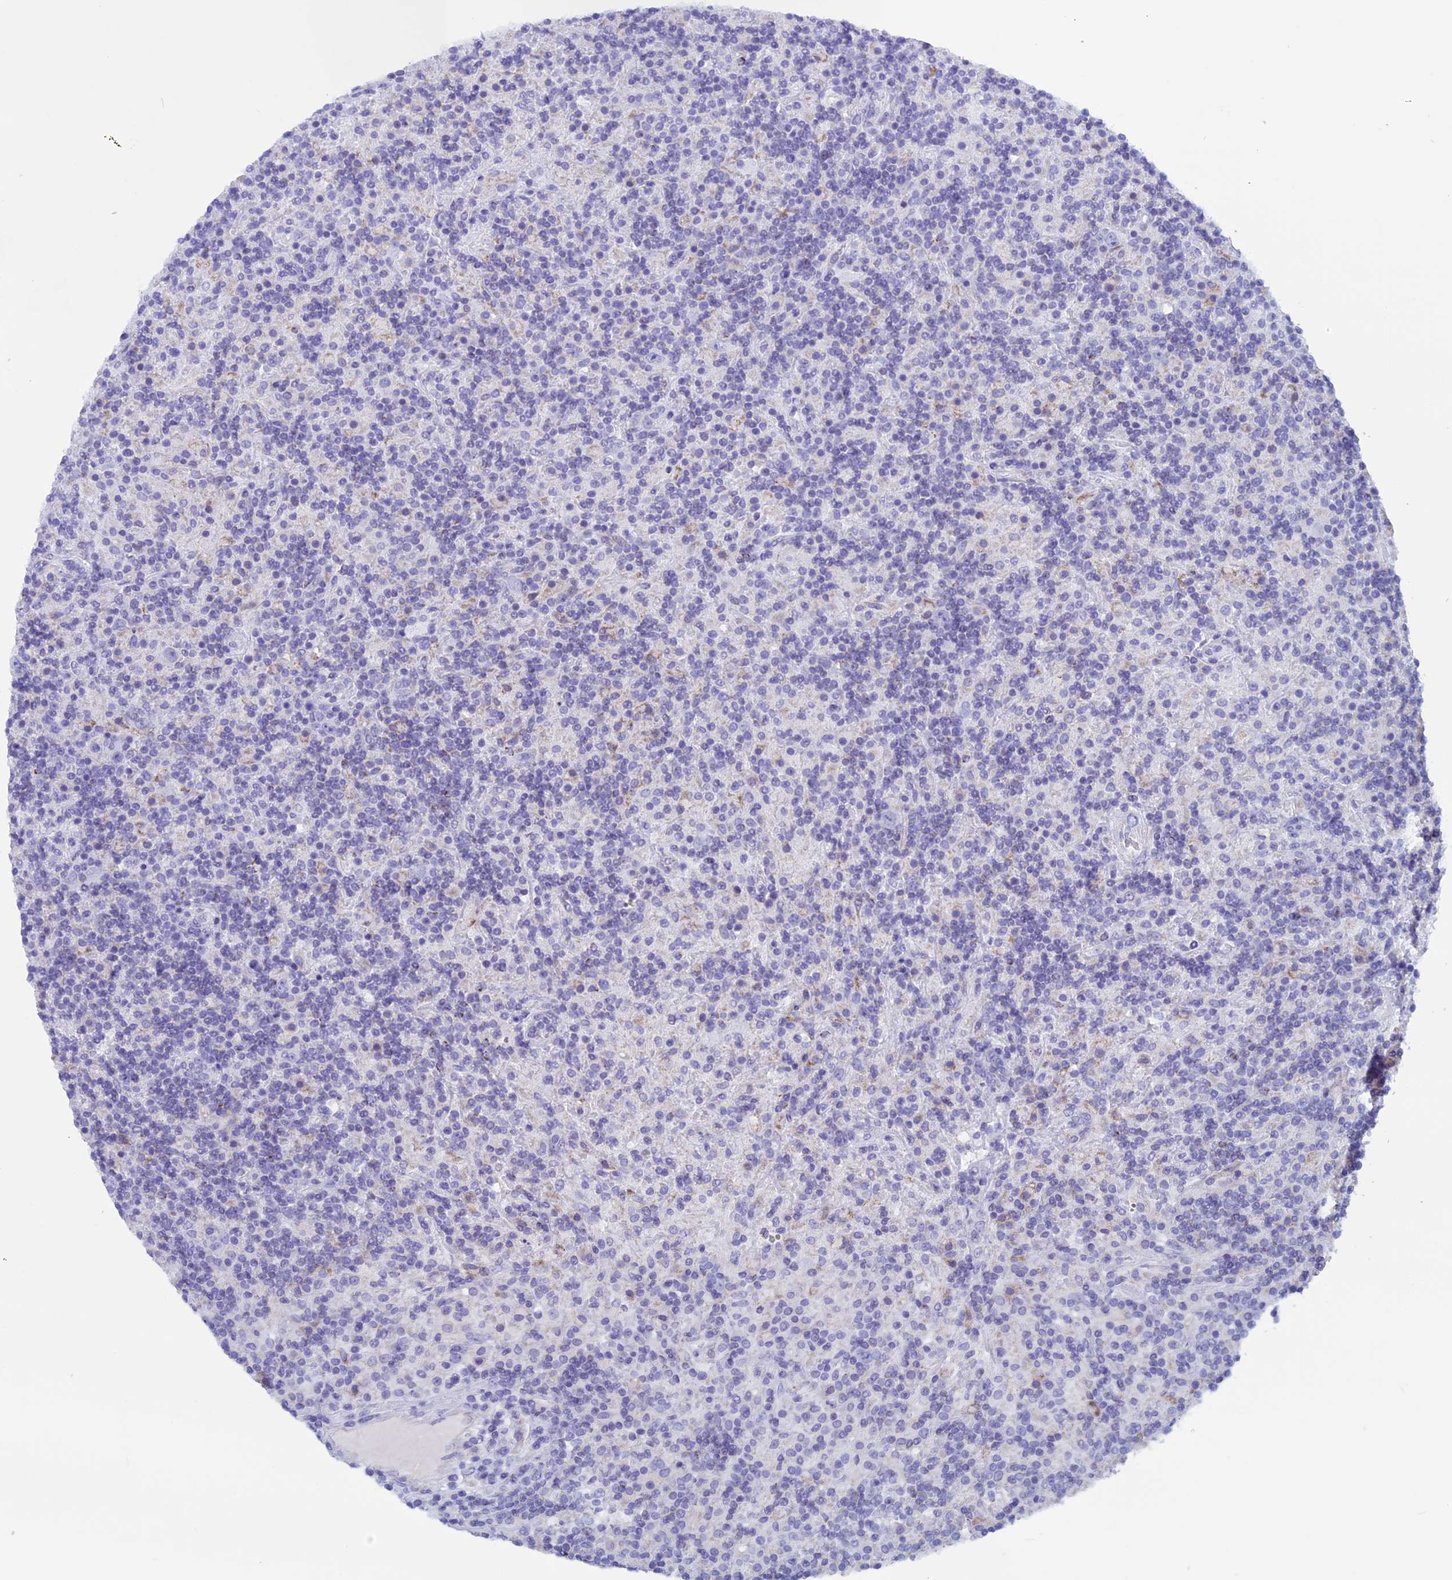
{"staining": {"intensity": "negative", "quantity": "none", "location": "none"}, "tissue": "lymphoma", "cell_type": "Tumor cells", "image_type": "cancer", "snomed": [{"axis": "morphology", "description": "Hodgkin's disease, NOS"}, {"axis": "topography", "description": "Lymph node"}], "caption": "The histopathology image reveals no significant expression in tumor cells of Hodgkin's disease.", "gene": "ZNF563", "patient": {"sex": "male", "age": 70}}